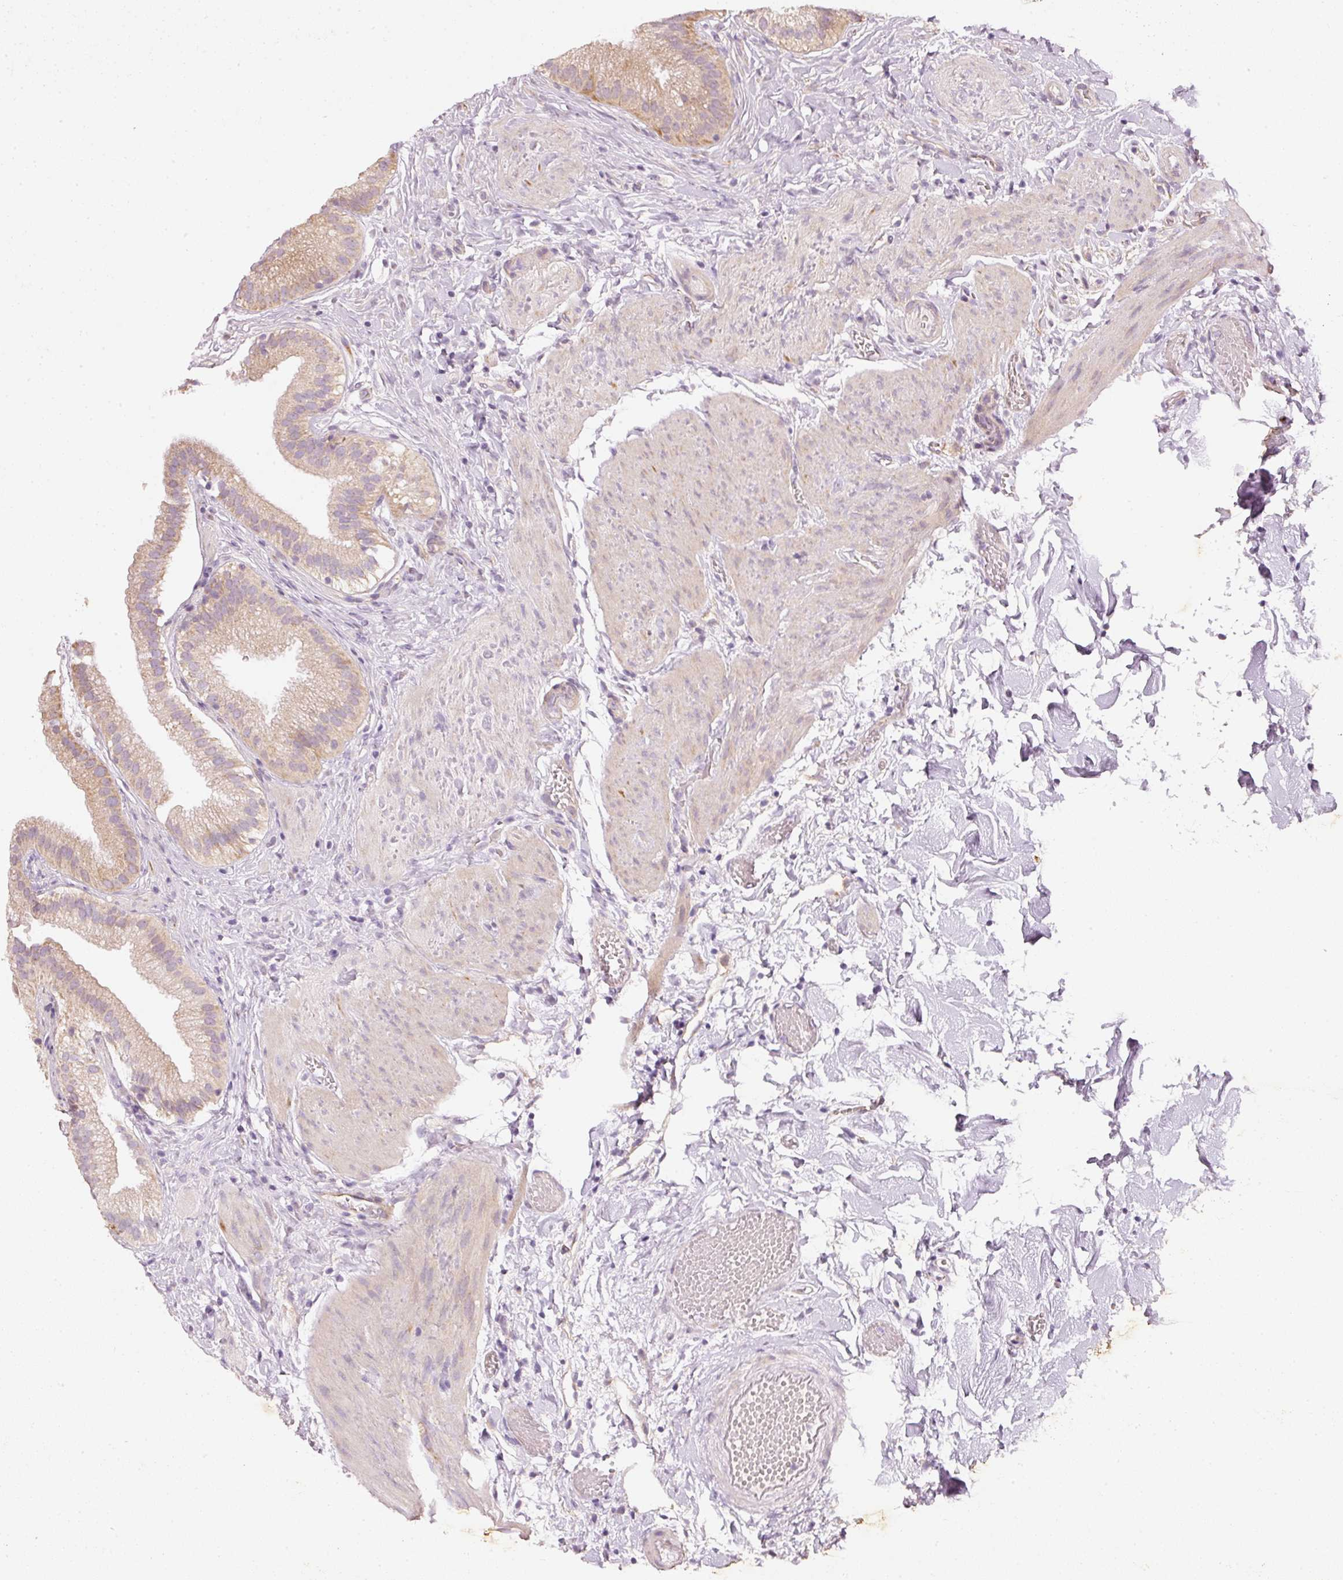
{"staining": {"intensity": "weak", "quantity": ">75%", "location": "cytoplasmic/membranous"}, "tissue": "gallbladder", "cell_type": "Glandular cells", "image_type": "normal", "snomed": [{"axis": "morphology", "description": "Normal tissue, NOS"}, {"axis": "topography", "description": "Gallbladder"}], "caption": "This histopathology image shows normal gallbladder stained with IHC to label a protein in brown. The cytoplasmic/membranous of glandular cells show weak positivity for the protein. Nuclei are counter-stained blue.", "gene": "RGL2", "patient": {"sex": "female", "age": 63}}